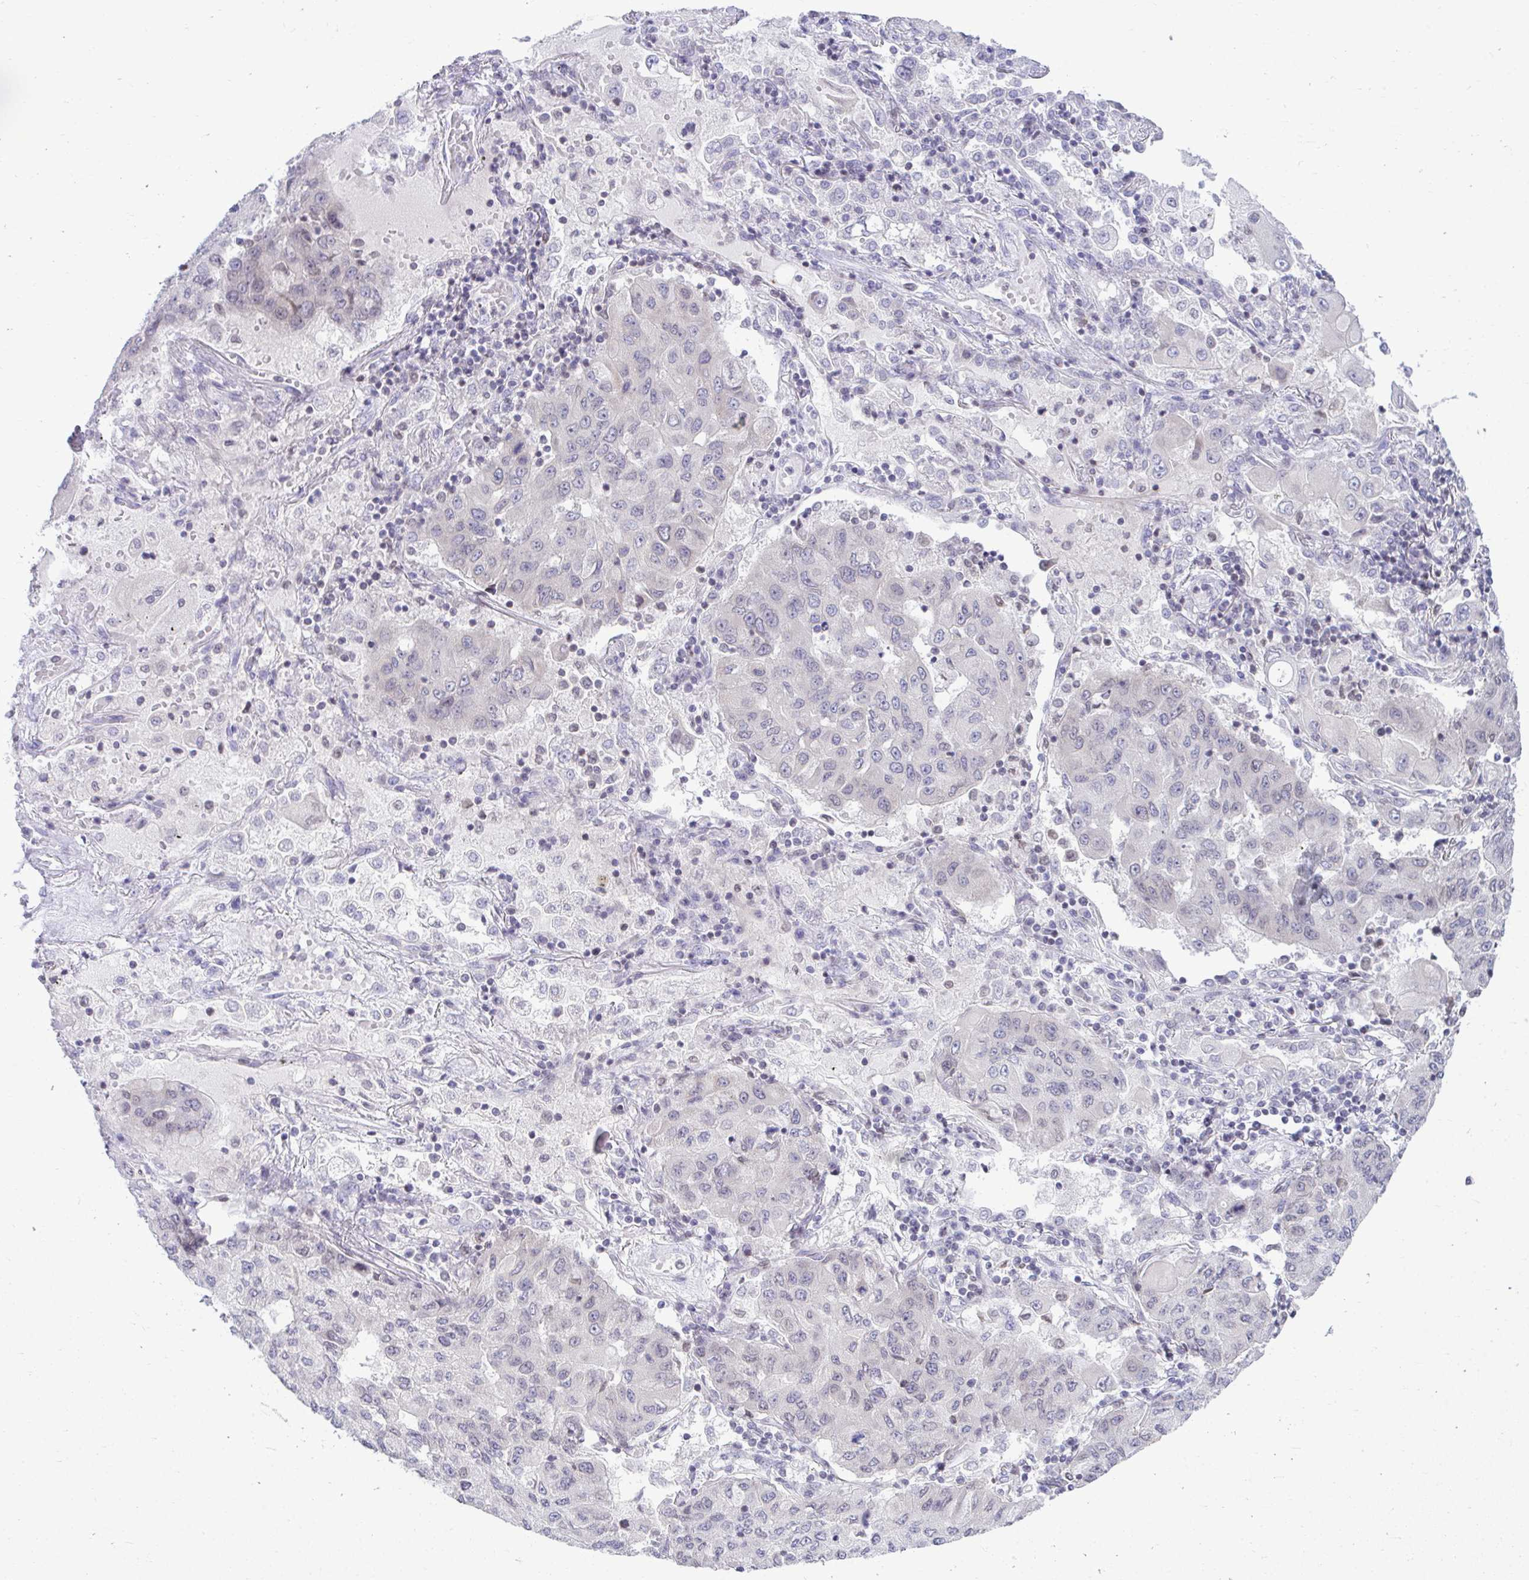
{"staining": {"intensity": "negative", "quantity": "none", "location": "none"}, "tissue": "lung cancer", "cell_type": "Tumor cells", "image_type": "cancer", "snomed": [{"axis": "morphology", "description": "Squamous cell carcinoma, NOS"}, {"axis": "topography", "description": "Lung"}], "caption": "This is a image of IHC staining of lung cancer (squamous cell carcinoma), which shows no positivity in tumor cells.", "gene": "OR7A5", "patient": {"sex": "male", "age": 74}}